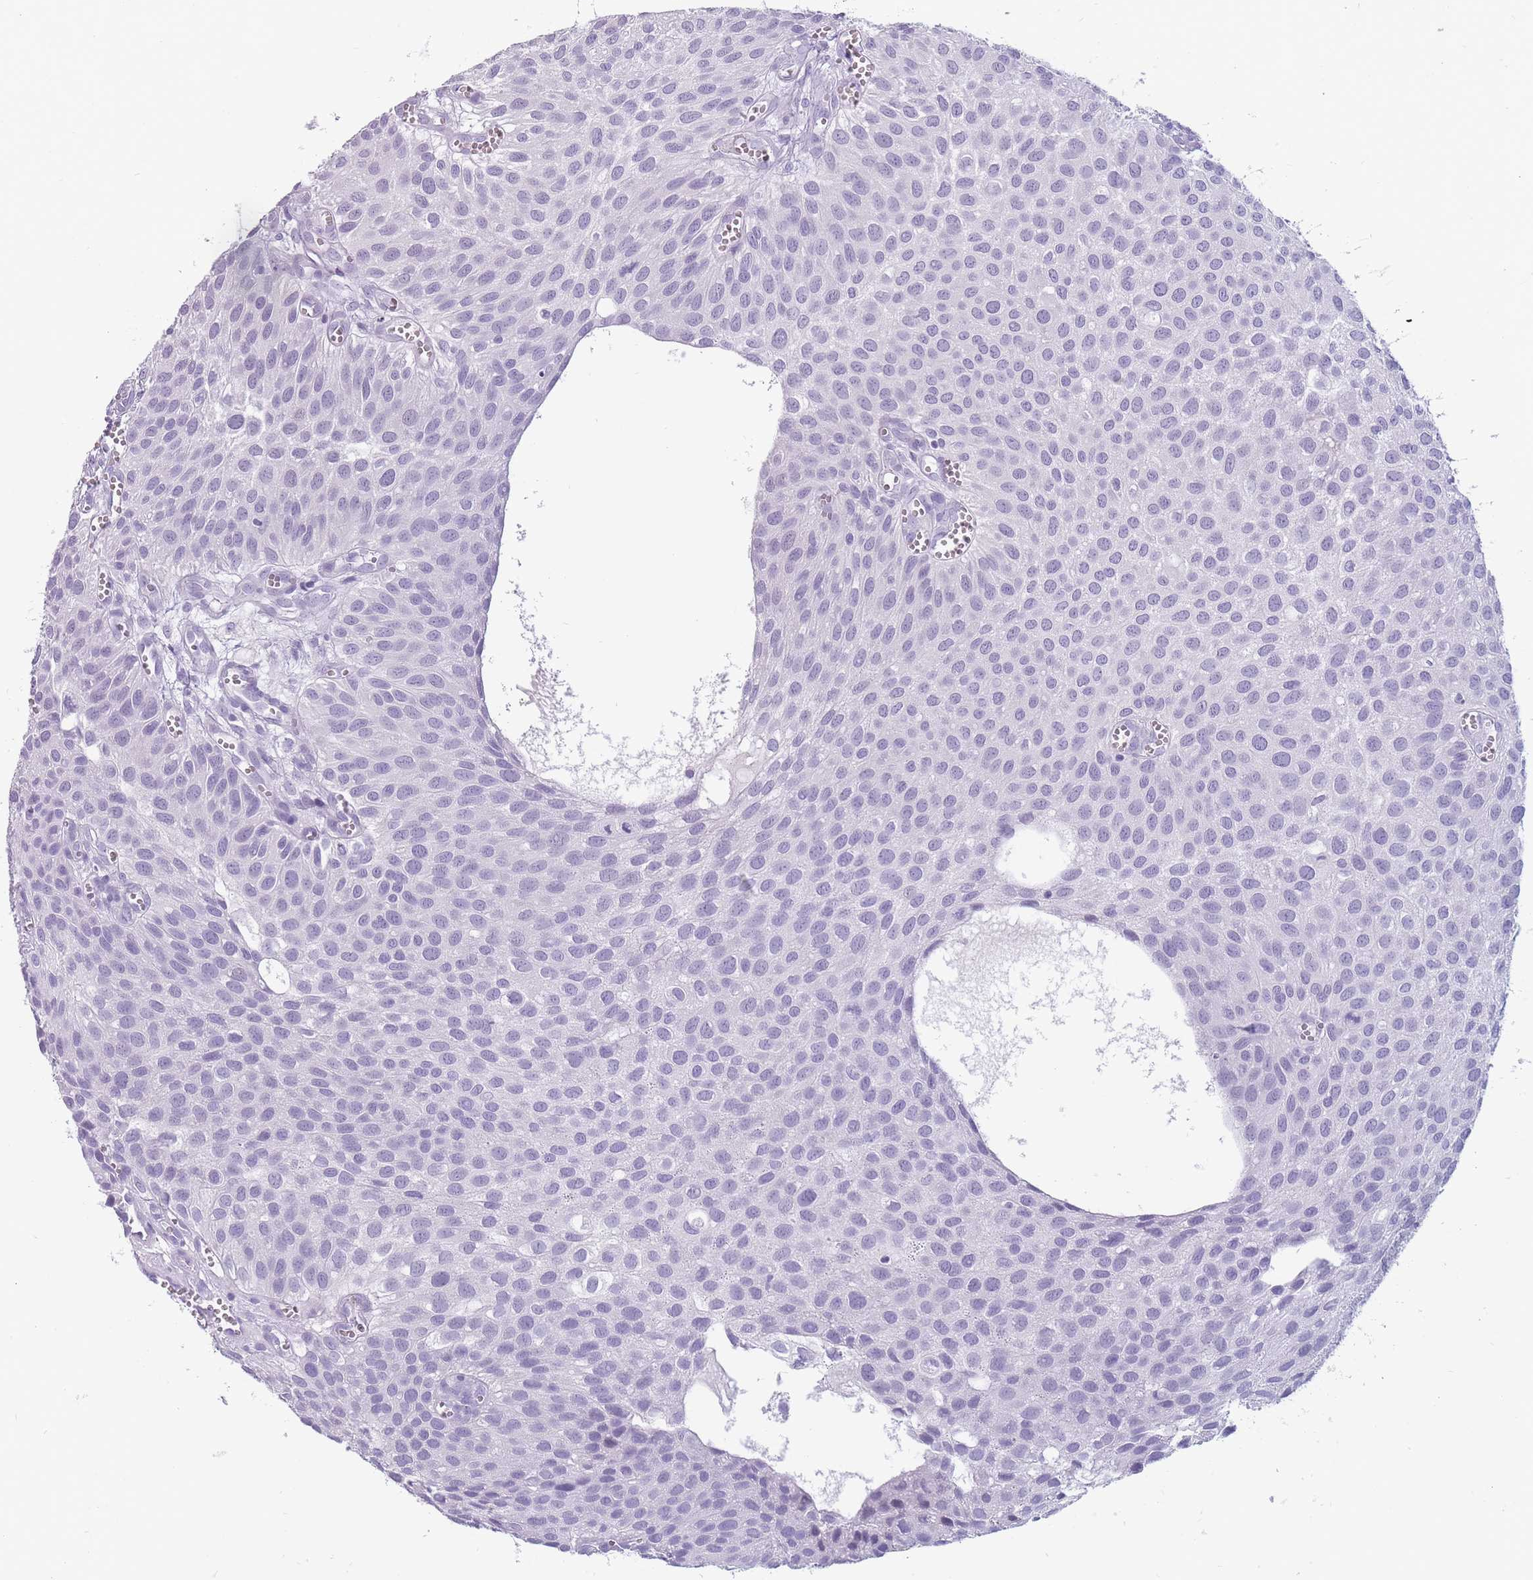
{"staining": {"intensity": "negative", "quantity": "none", "location": "none"}, "tissue": "urothelial cancer", "cell_type": "Tumor cells", "image_type": "cancer", "snomed": [{"axis": "morphology", "description": "Urothelial carcinoma, Low grade"}, {"axis": "topography", "description": "Urinary bladder"}], "caption": "DAB immunohistochemical staining of urothelial cancer displays no significant staining in tumor cells.", "gene": "CCNO", "patient": {"sex": "male", "age": 88}}